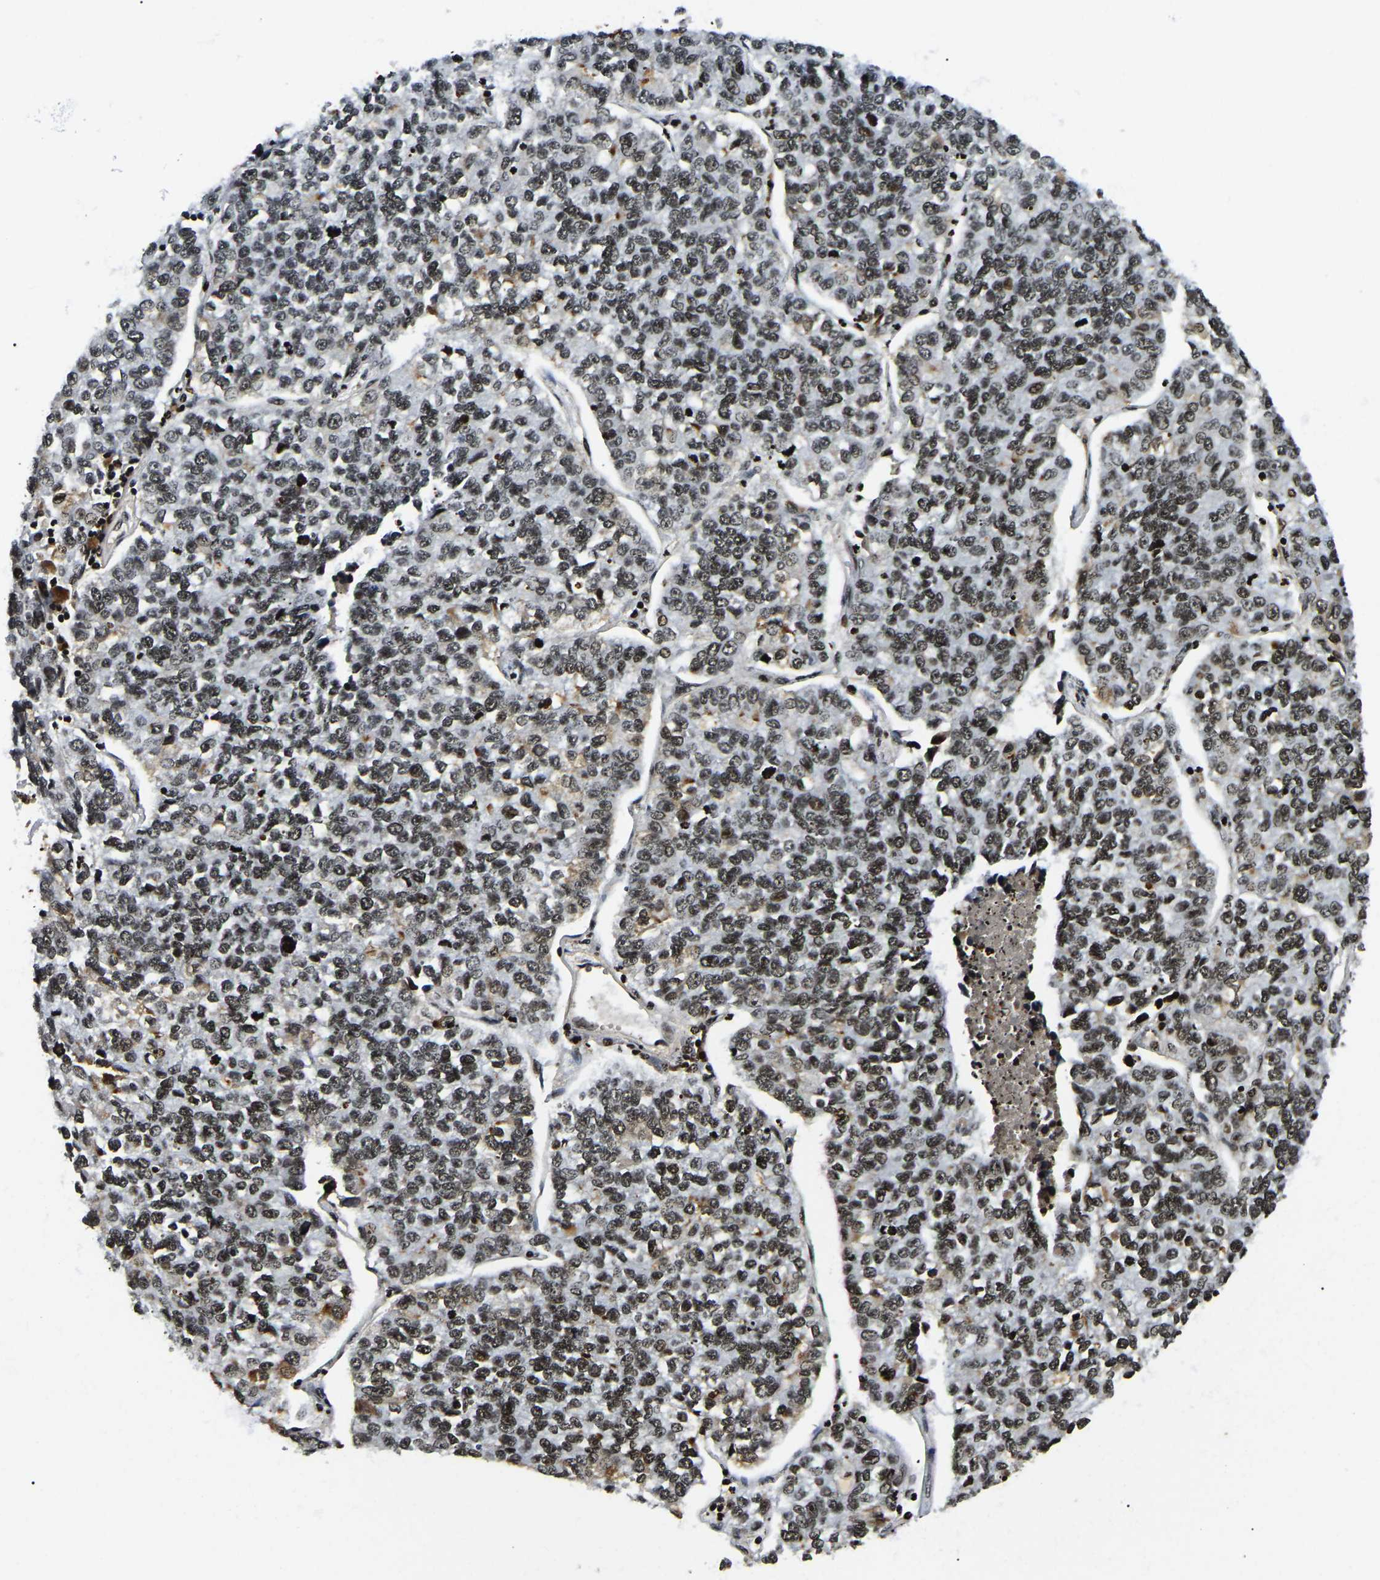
{"staining": {"intensity": "moderate", "quantity": ">75%", "location": "nuclear"}, "tissue": "lung cancer", "cell_type": "Tumor cells", "image_type": "cancer", "snomed": [{"axis": "morphology", "description": "Adenocarcinoma, NOS"}, {"axis": "topography", "description": "Lung"}], "caption": "Moderate nuclear protein positivity is seen in about >75% of tumor cells in lung cancer (adenocarcinoma).", "gene": "LRRC61", "patient": {"sex": "male", "age": 49}}